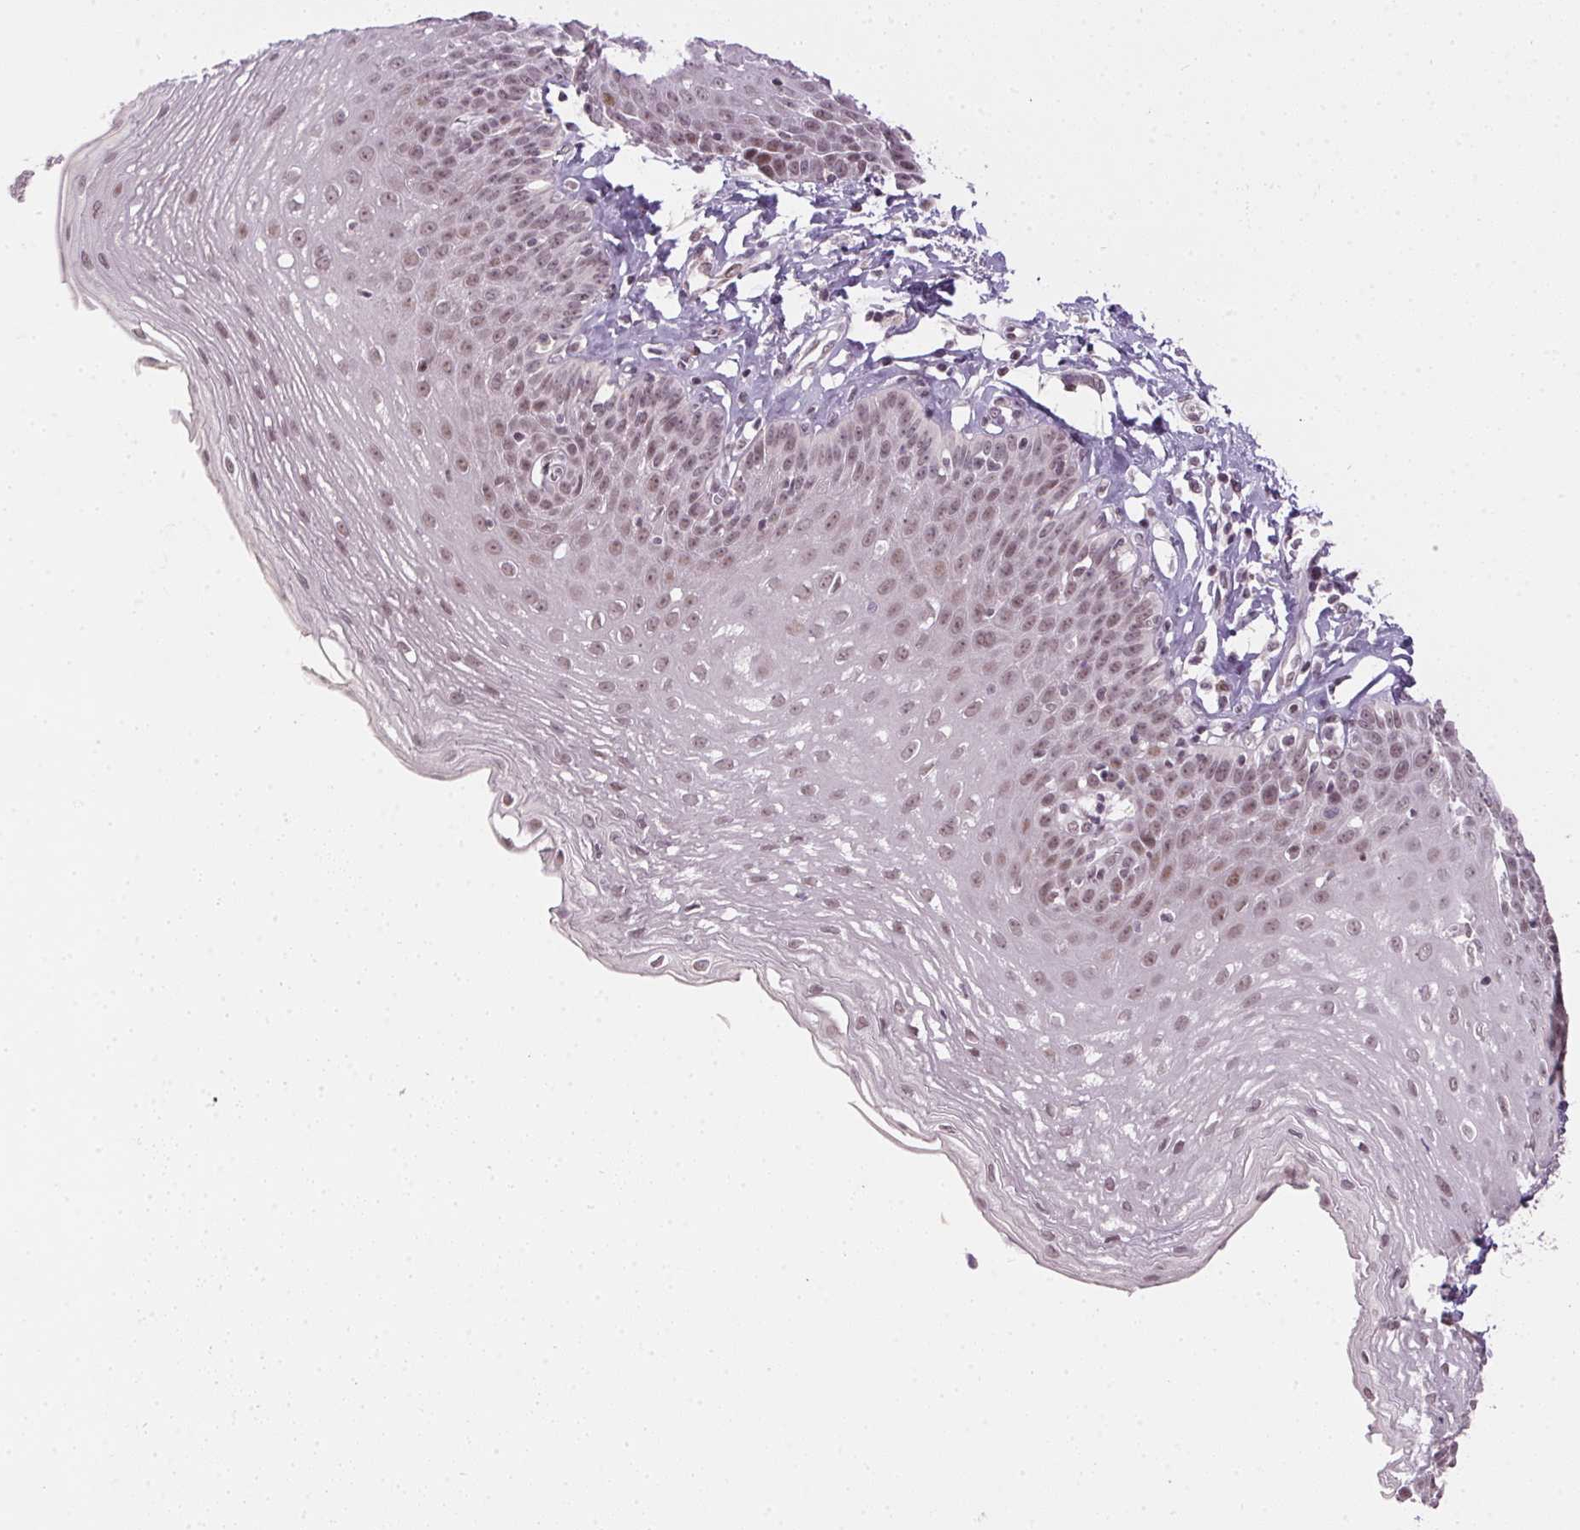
{"staining": {"intensity": "weak", "quantity": ">75%", "location": "nuclear"}, "tissue": "esophagus", "cell_type": "Squamous epithelial cells", "image_type": "normal", "snomed": [{"axis": "morphology", "description": "Normal tissue, NOS"}, {"axis": "topography", "description": "Esophagus"}], "caption": "This image reveals IHC staining of normal esophagus, with low weak nuclear positivity in about >75% of squamous epithelial cells.", "gene": "KDM4D", "patient": {"sex": "female", "age": 81}}